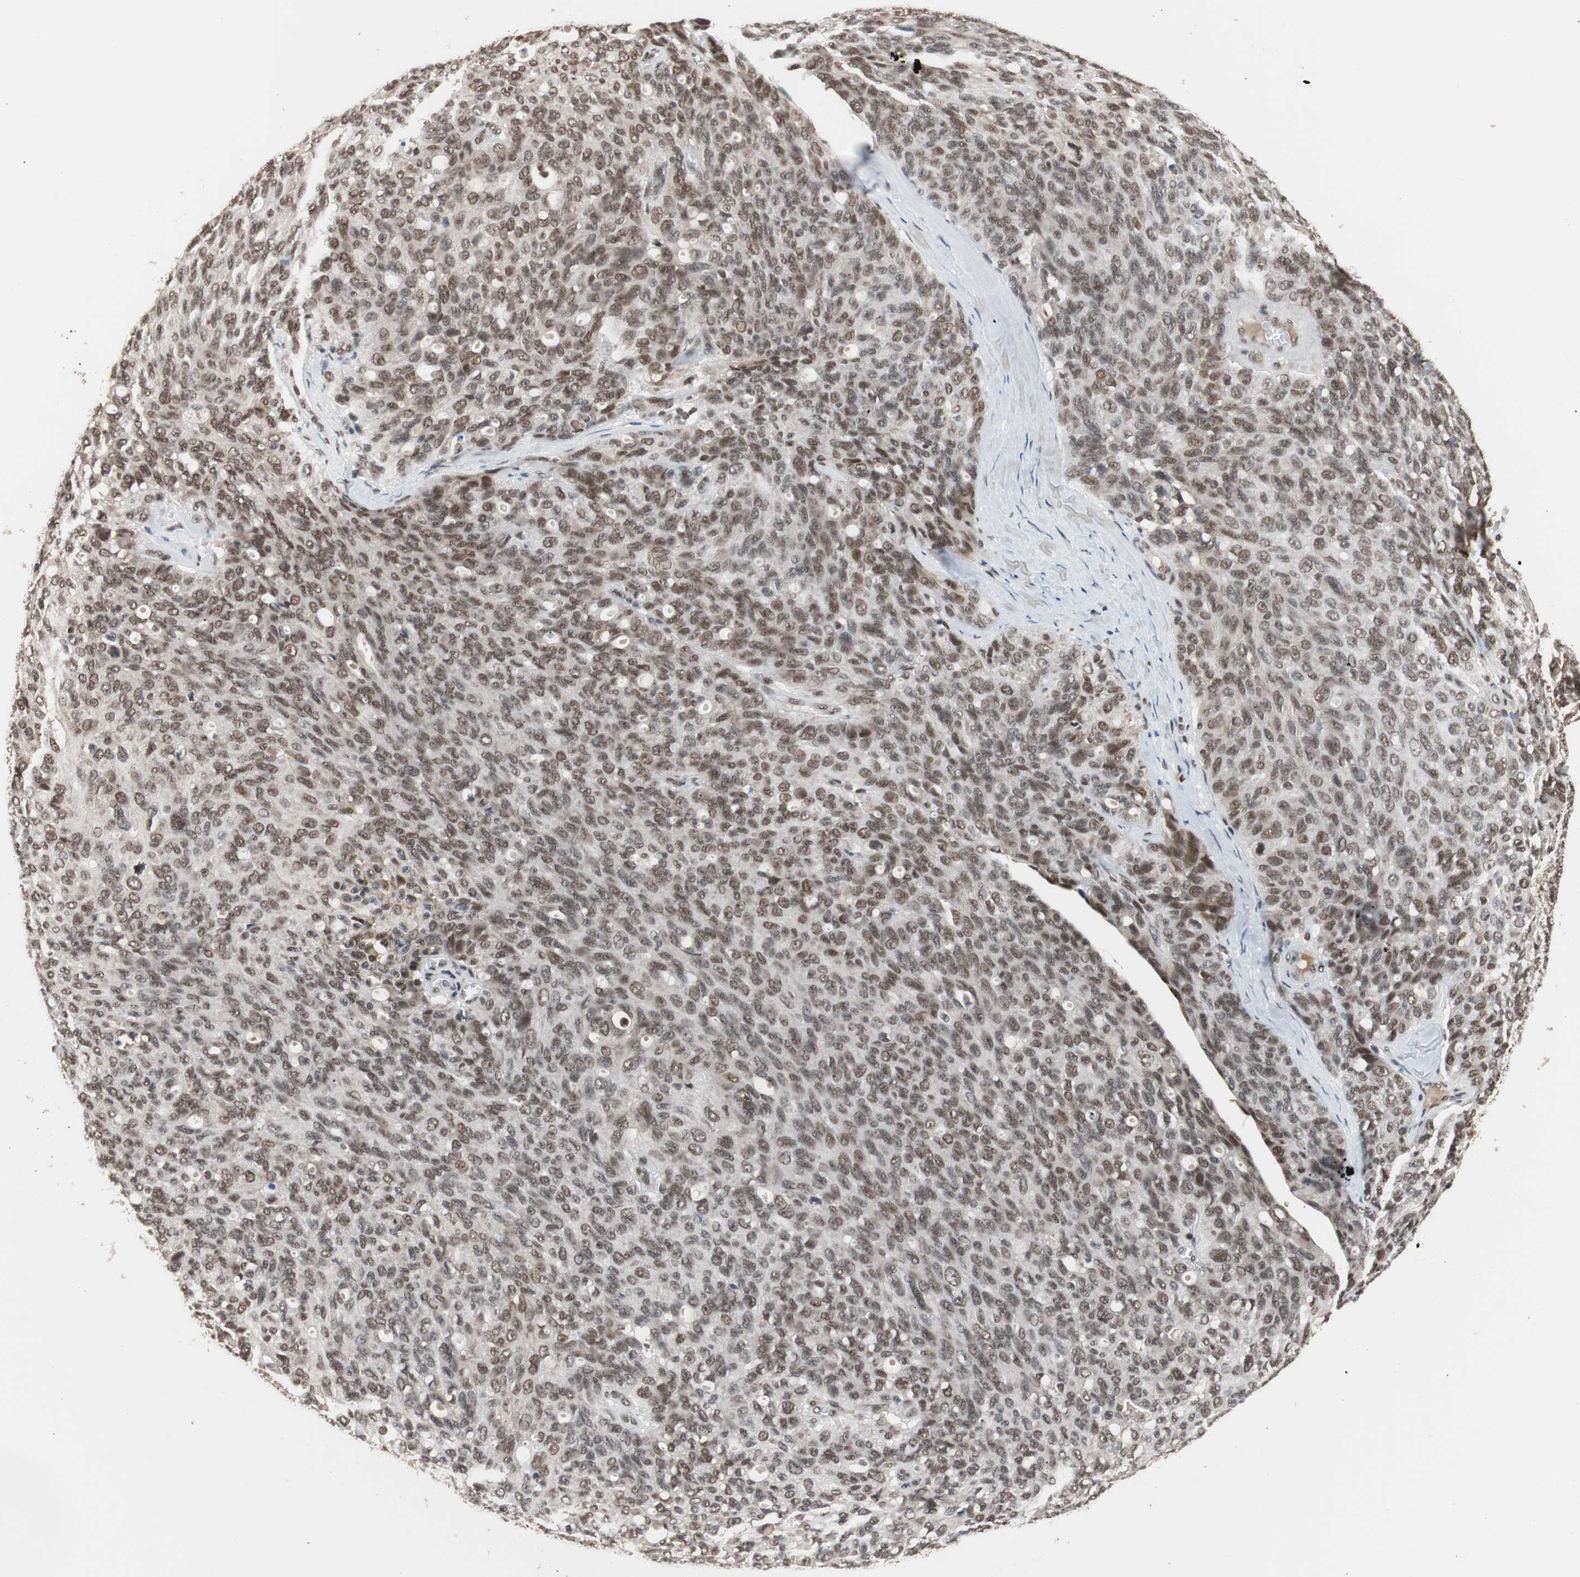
{"staining": {"intensity": "moderate", "quantity": ">75%", "location": "nuclear"}, "tissue": "ovarian cancer", "cell_type": "Tumor cells", "image_type": "cancer", "snomed": [{"axis": "morphology", "description": "Carcinoma, endometroid"}, {"axis": "topography", "description": "Ovary"}], "caption": "Protein staining reveals moderate nuclear expression in approximately >75% of tumor cells in ovarian cancer. The protein is stained brown, and the nuclei are stained in blue (DAB (3,3'-diaminobenzidine) IHC with brightfield microscopy, high magnification).", "gene": "CHAMP1", "patient": {"sex": "female", "age": 60}}